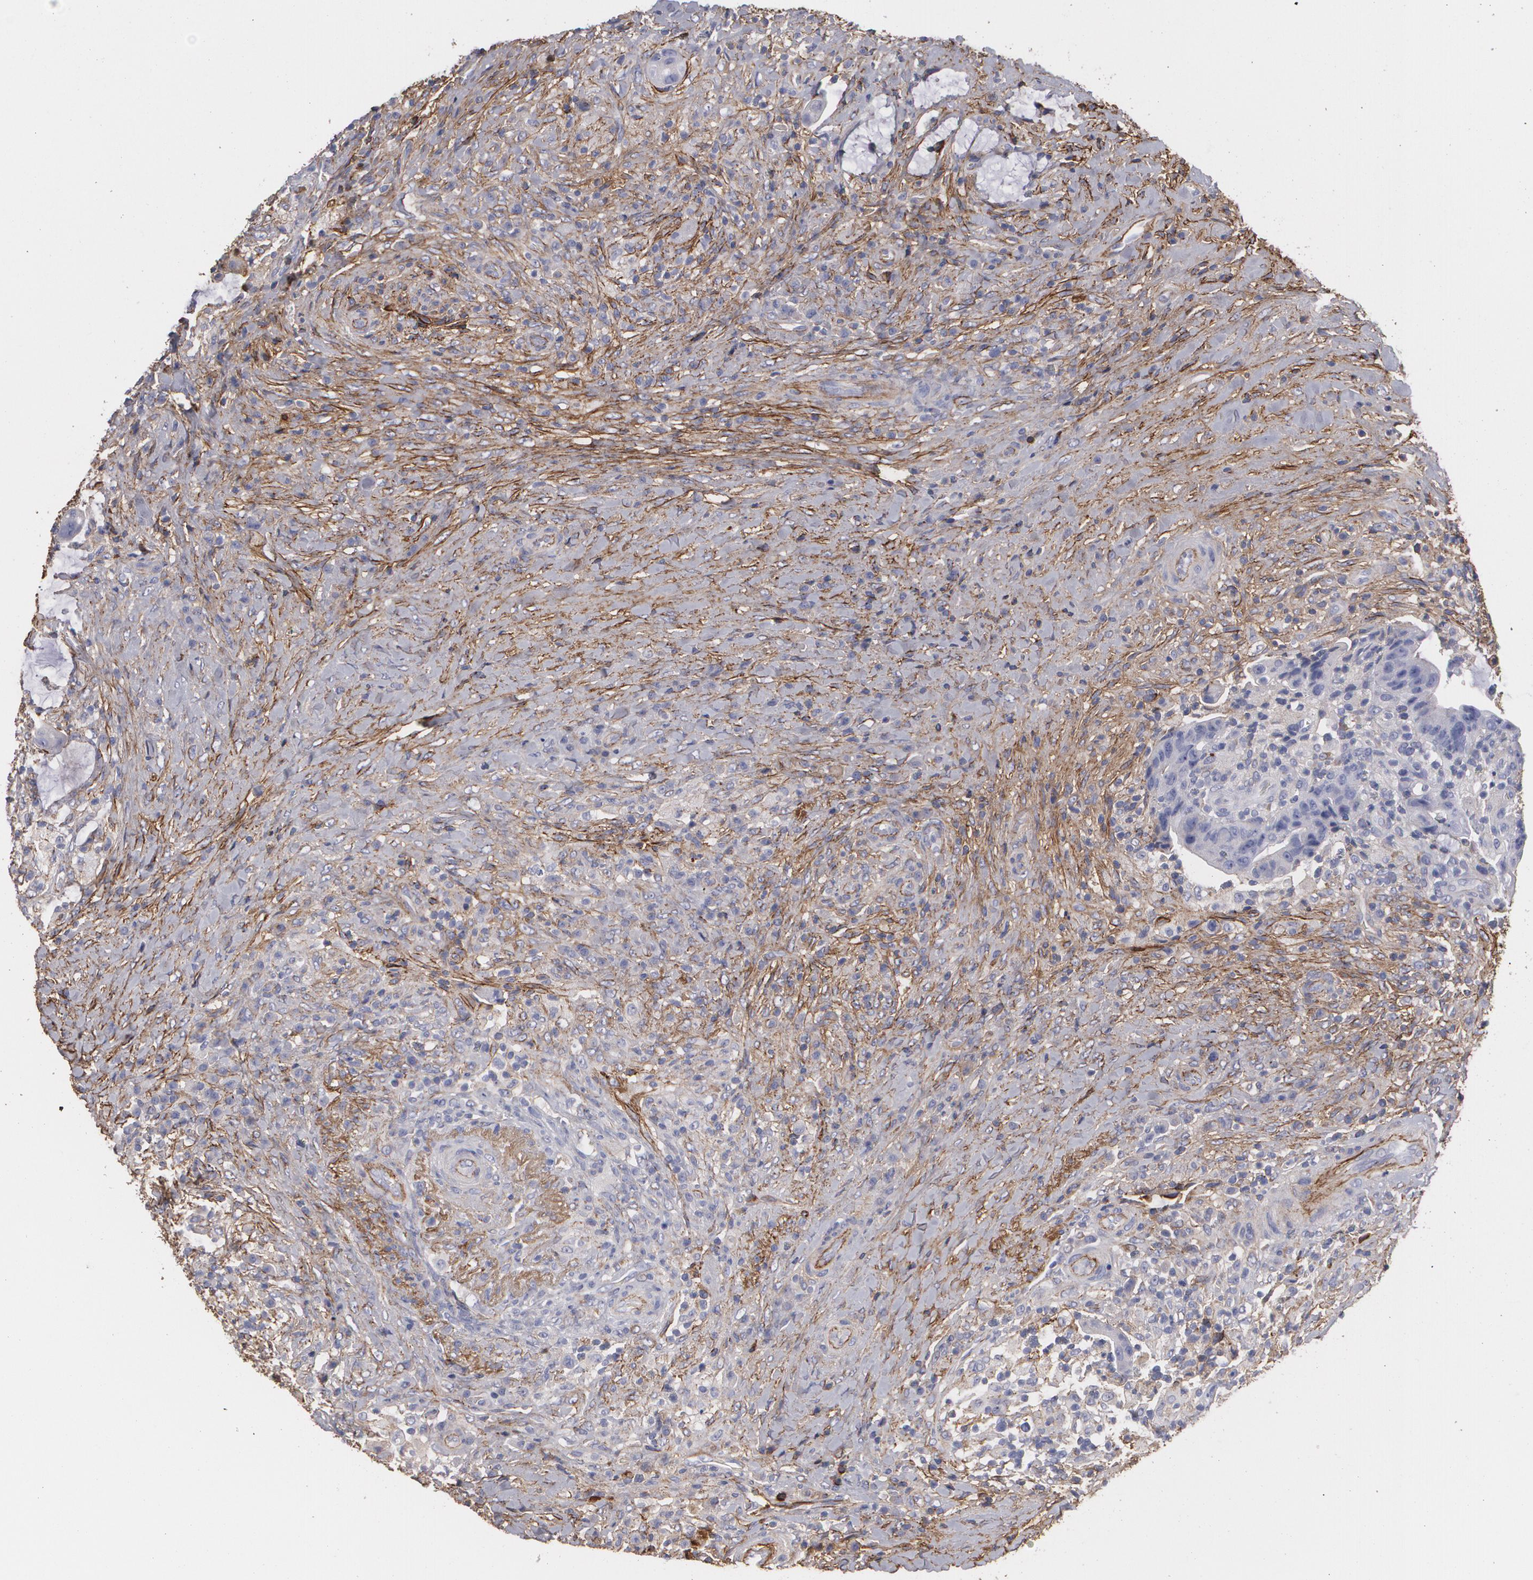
{"staining": {"intensity": "negative", "quantity": "none", "location": "none"}, "tissue": "colorectal cancer", "cell_type": "Tumor cells", "image_type": "cancer", "snomed": [{"axis": "morphology", "description": "Adenocarcinoma, NOS"}, {"axis": "topography", "description": "Rectum"}], "caption": "Immunohistochemistry of human adenocarcinoma (colorectal) shows no staining in tumor cells.", "gene": "FBLN1", "patient": {"sex": "female", "age": 71}}